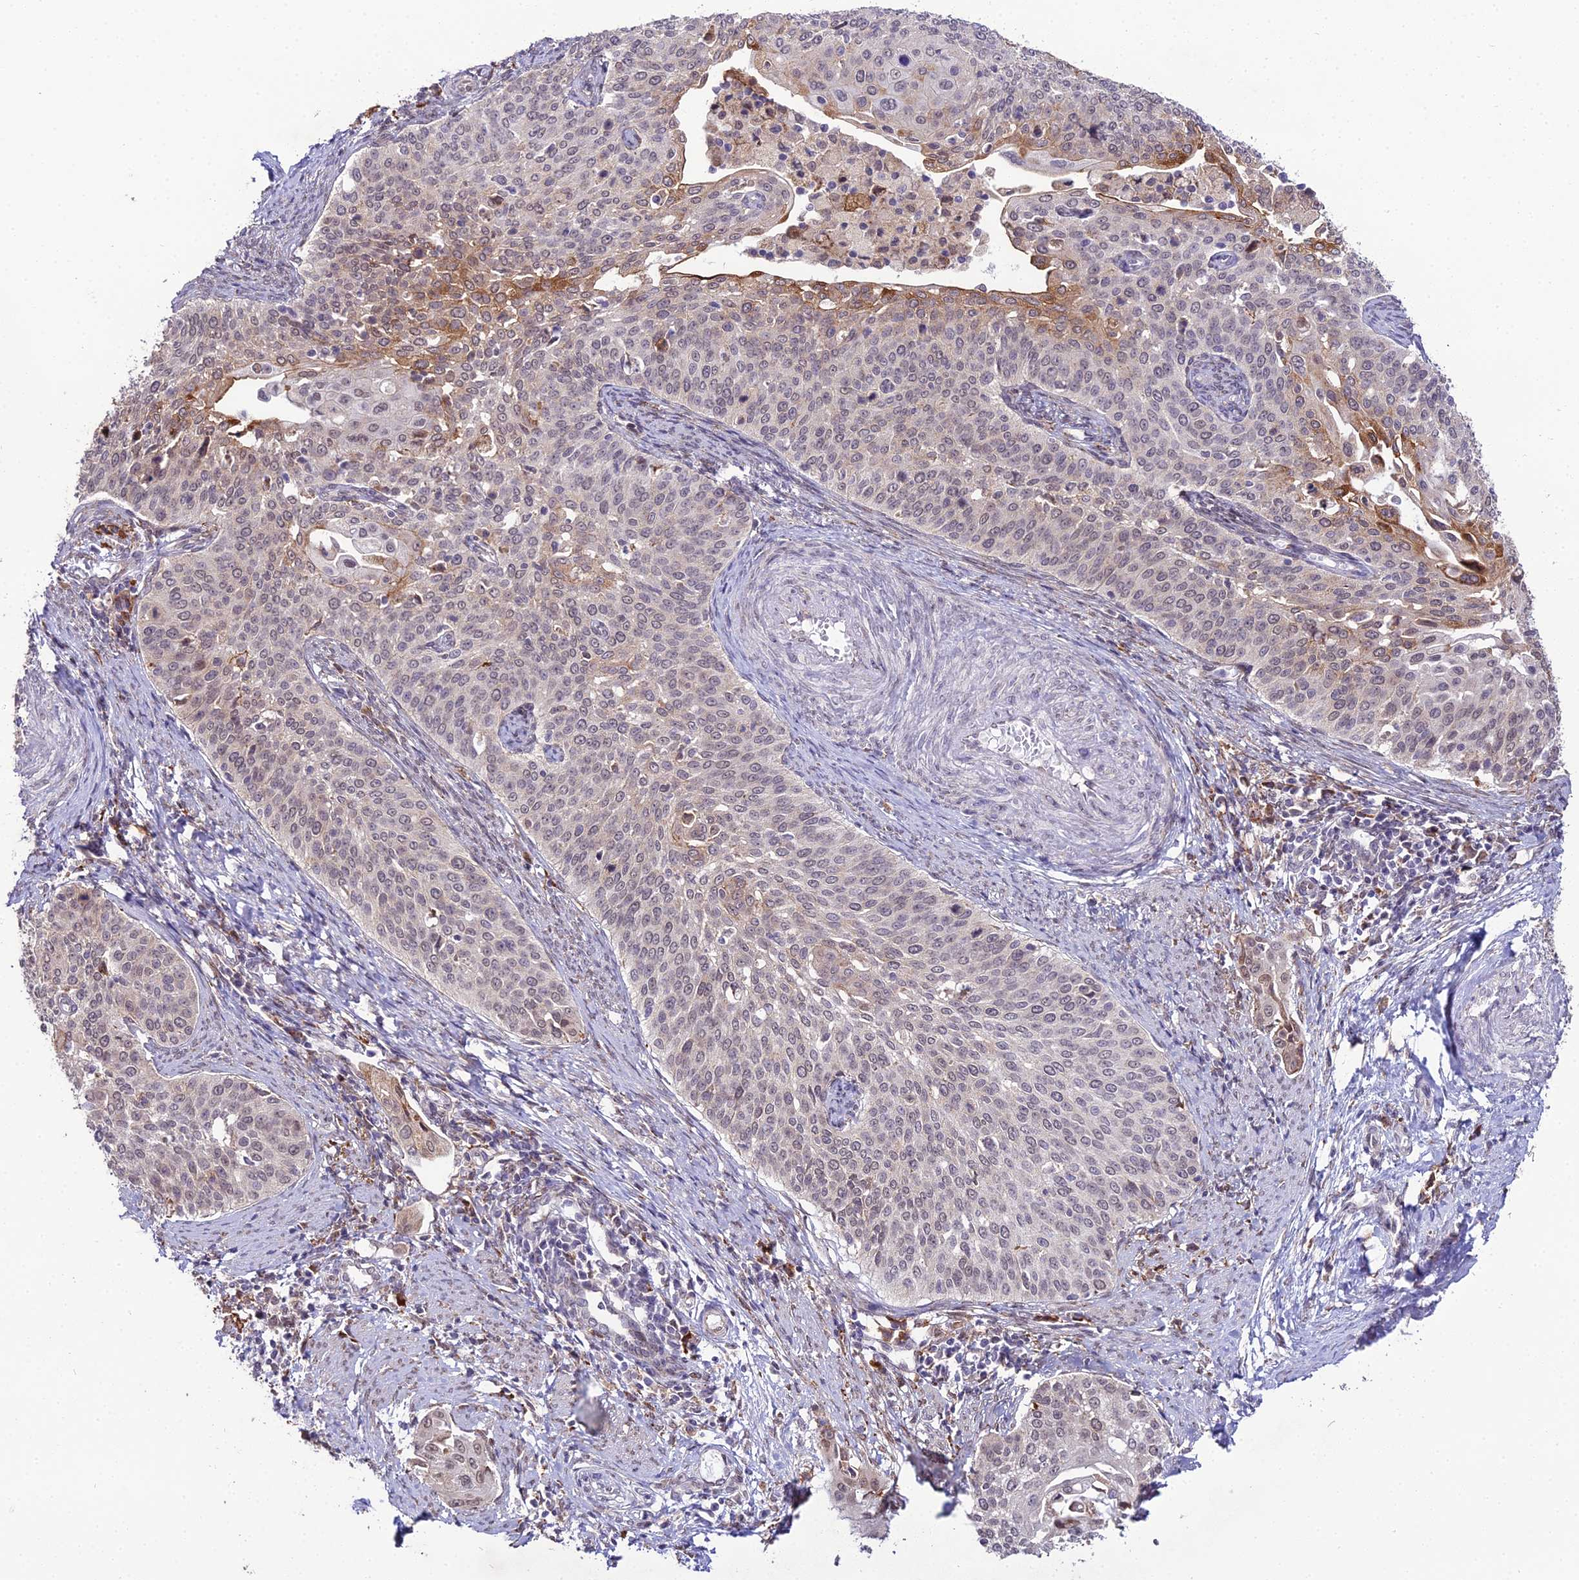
{"staining": {"intensity": "moderate", "quantity": "<25%", "location": "cytoplasmic/membranous"}, "tissue": "cervical cancer", "cell_type": "Tumor cells", "image_type": "cancer", "snomed": [{"axis": "morphology", "description": "Squamous cell carcinoma, NOS"}, {"axis": "topography", "description": "Cervix"}], "caption": "Protein expression analysis of squamous cell carcinoma (cervical) shows moderate cytoplasmic/membranous positivity in about <25% of tumor cells.", "gene": "TROAP", "patient": {"sex": "female", "age": 44}}